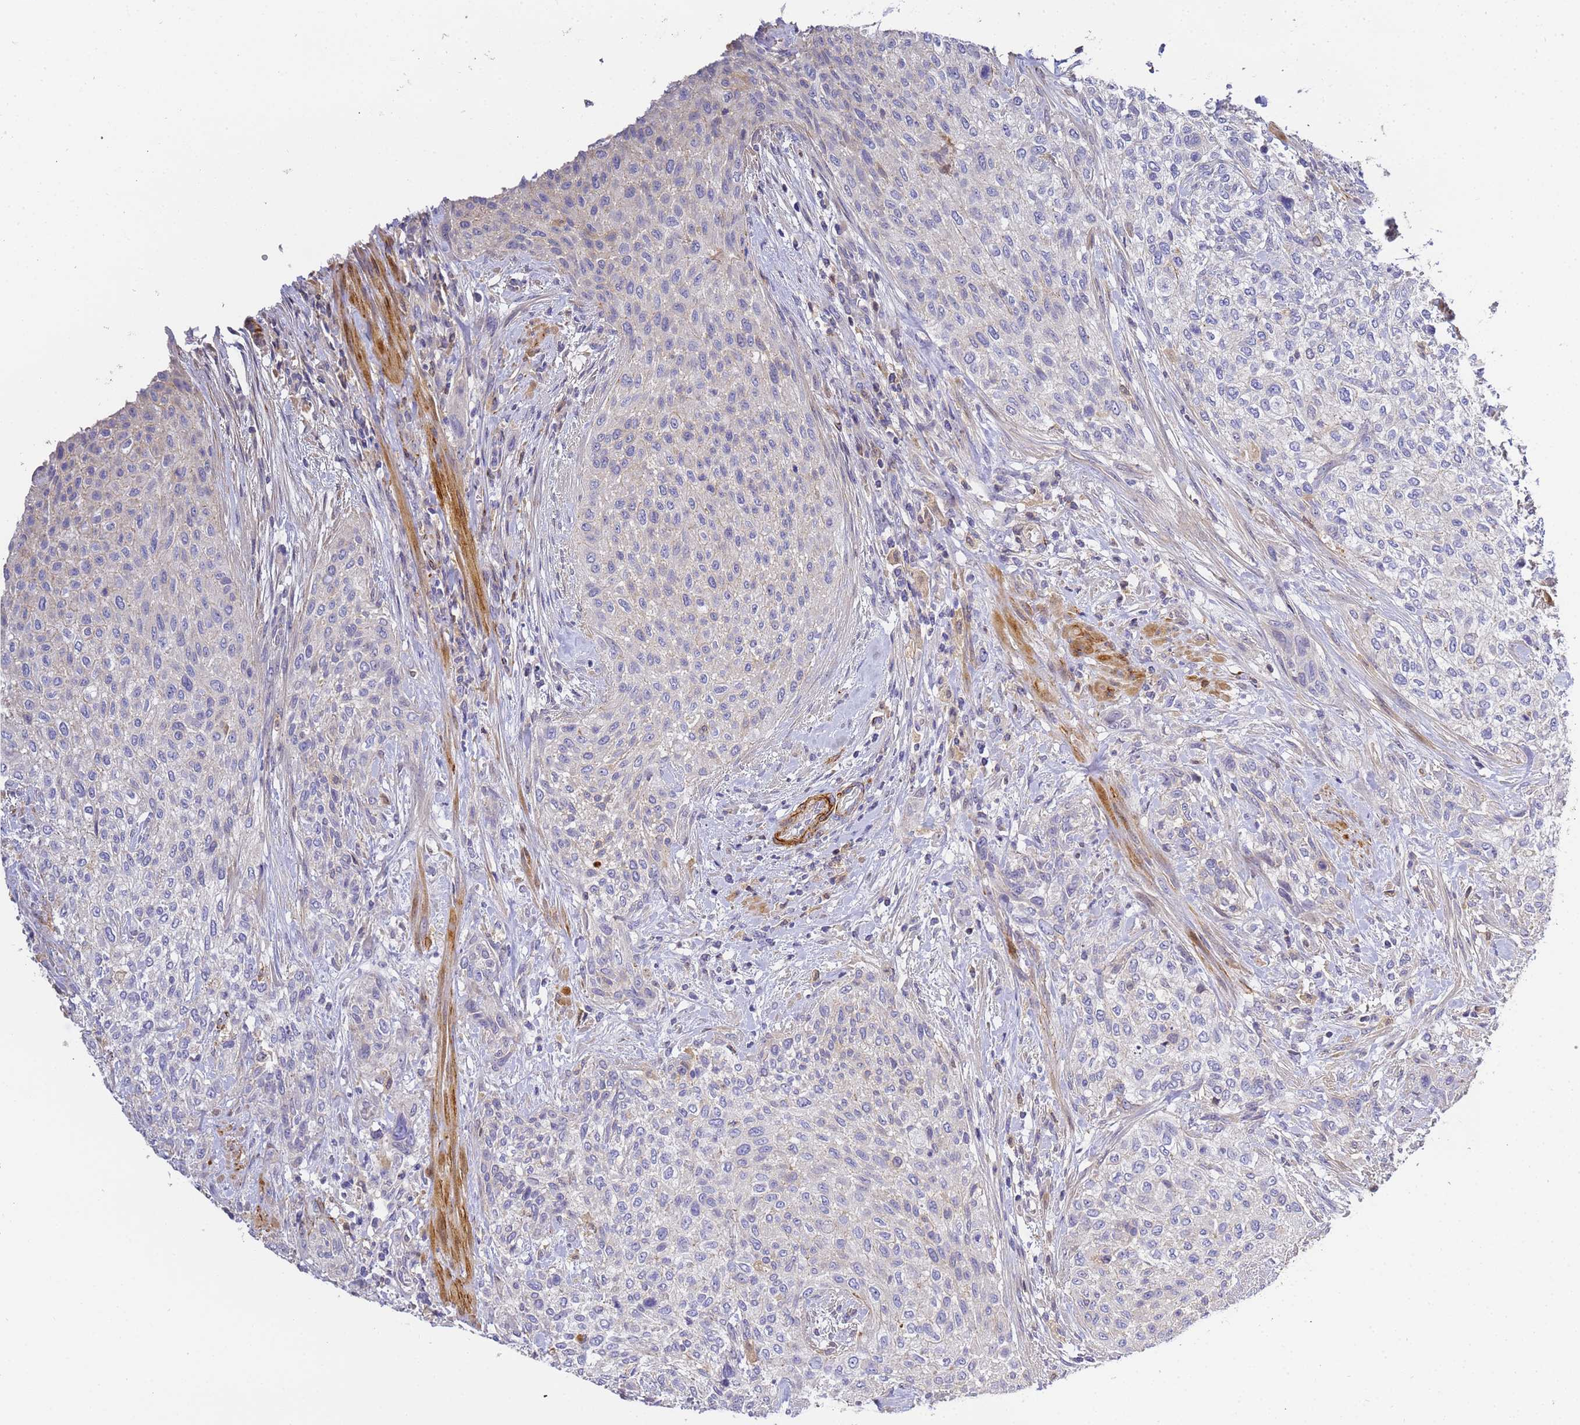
{"staining": {"intensity": "negative", "quantity": "none", "location": "none"}, "tissue": "urothelial cancer", "cell_type": "Tumor cells", "image_type": "cancer", "snomed": [{"axis": "morphology", "description": "Normal tissue, NOS"}, {"axis": "morphology", "description": "Urothelial carcinoma, NOS"}, {"axis": "topography", "description": "Urinary bladder"}, {"axis": "topography", "description": "Peripheral nerve tissue"}], "caption": "High power microscopy histopathology image of an immunohistochemistry histopathology image of urothelial cancer, revealing no significant expression in tumor cells.", "gene": "CFH", "patient": {"sex": "male", "age": 35}}